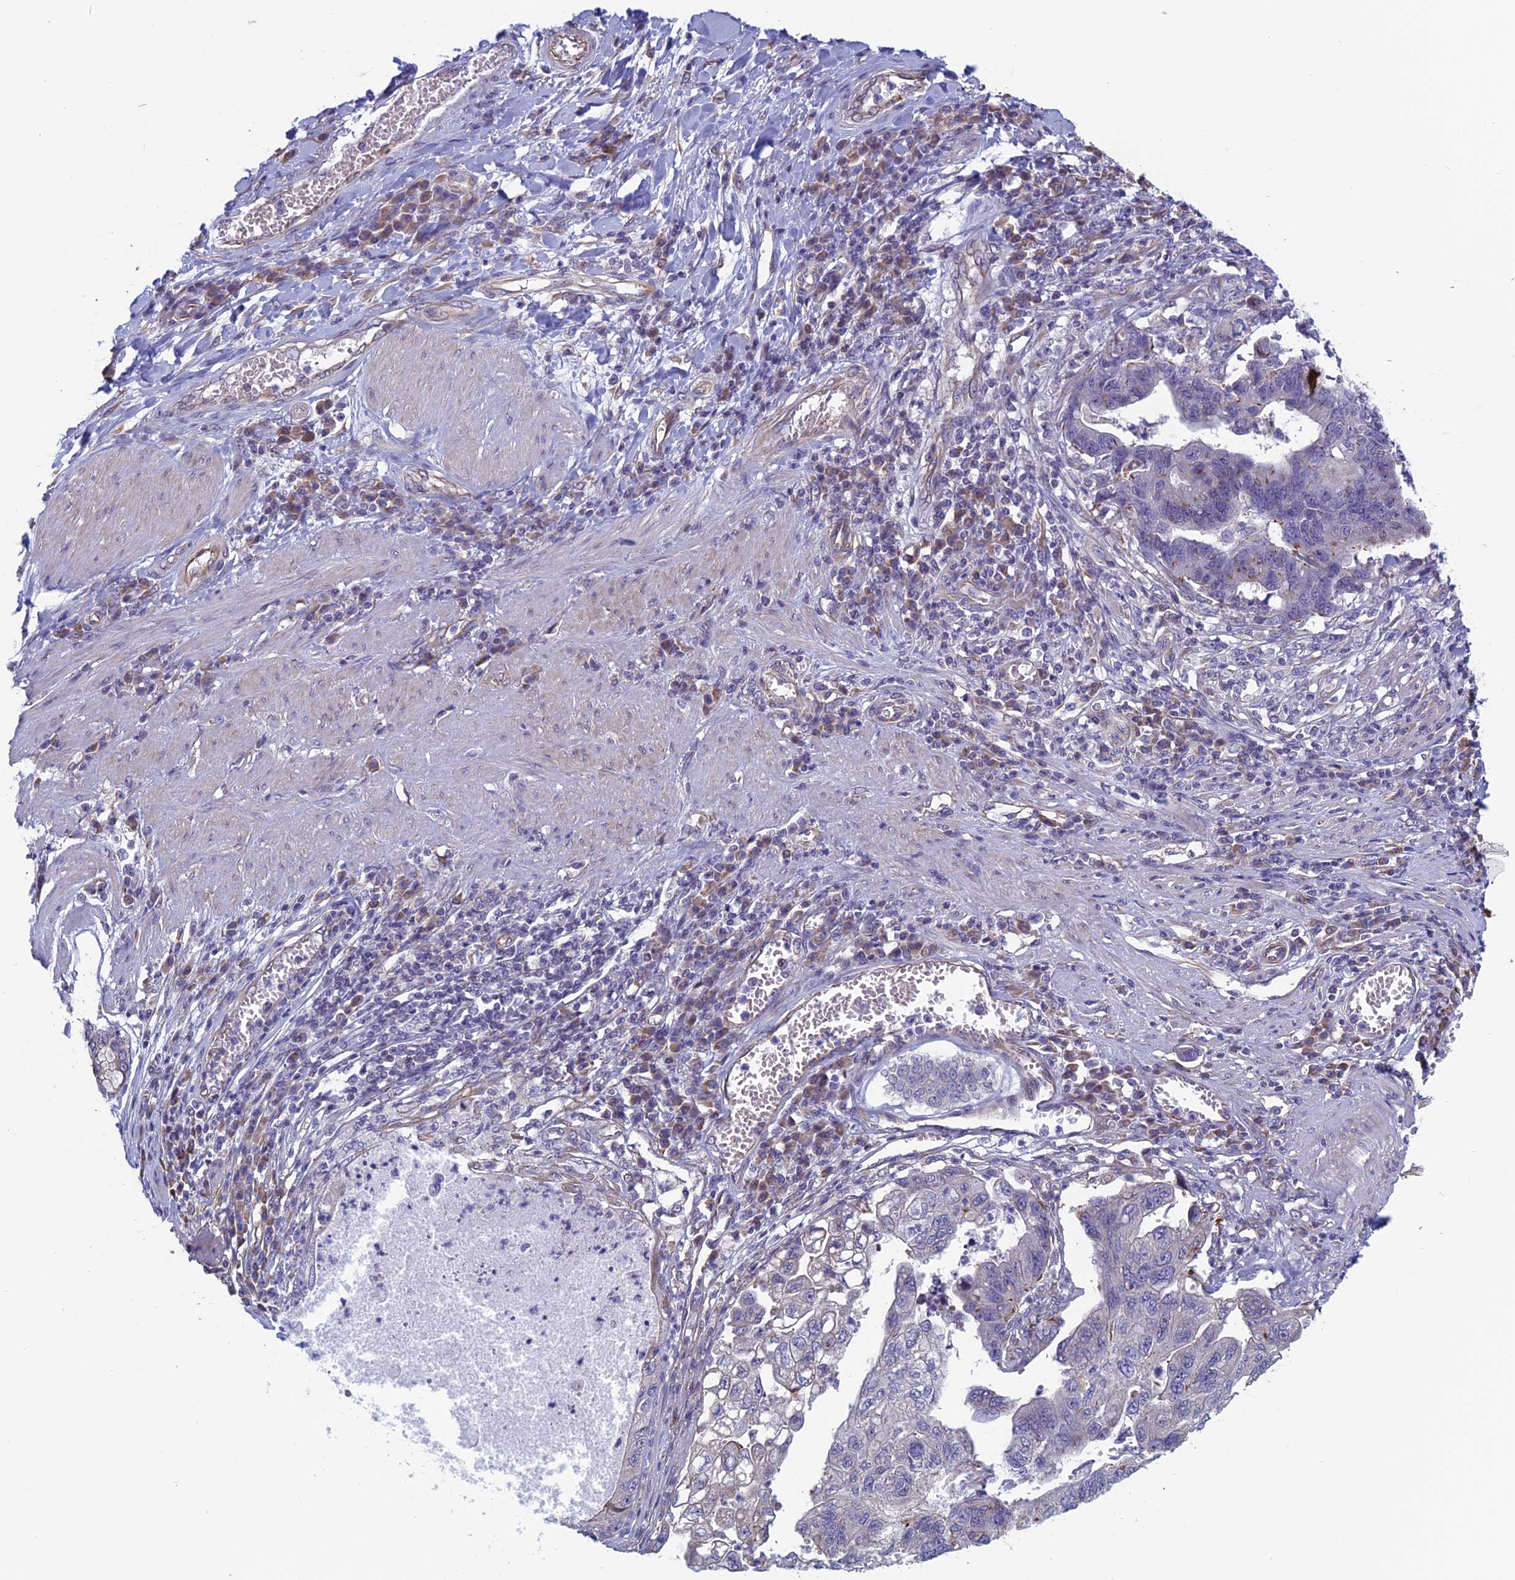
{"staining": {"intensity": "negative", "quantity": "none", "location": "none"}, "tissue": "stomach cancer", "cell_type": "Tumor cells", "image_type": "cancer", "snomed": [{"axis": "morphology", "description": "Adenocarcinoma, NOS"}, {"axis": "topography", "description": "Stomach"}], "caption": "Image shows no significant protein expression in tumor cells of stomach cancer. (Stains: DAB (3,3'-diaminobenzidine) immunohistochemistry (IHC) with hematoxylin counter stain, Microscopy: brightfield microscopy at high magnification).", "gene": "BCL2L10", "patient": {"sex": "male", "age": 59}}